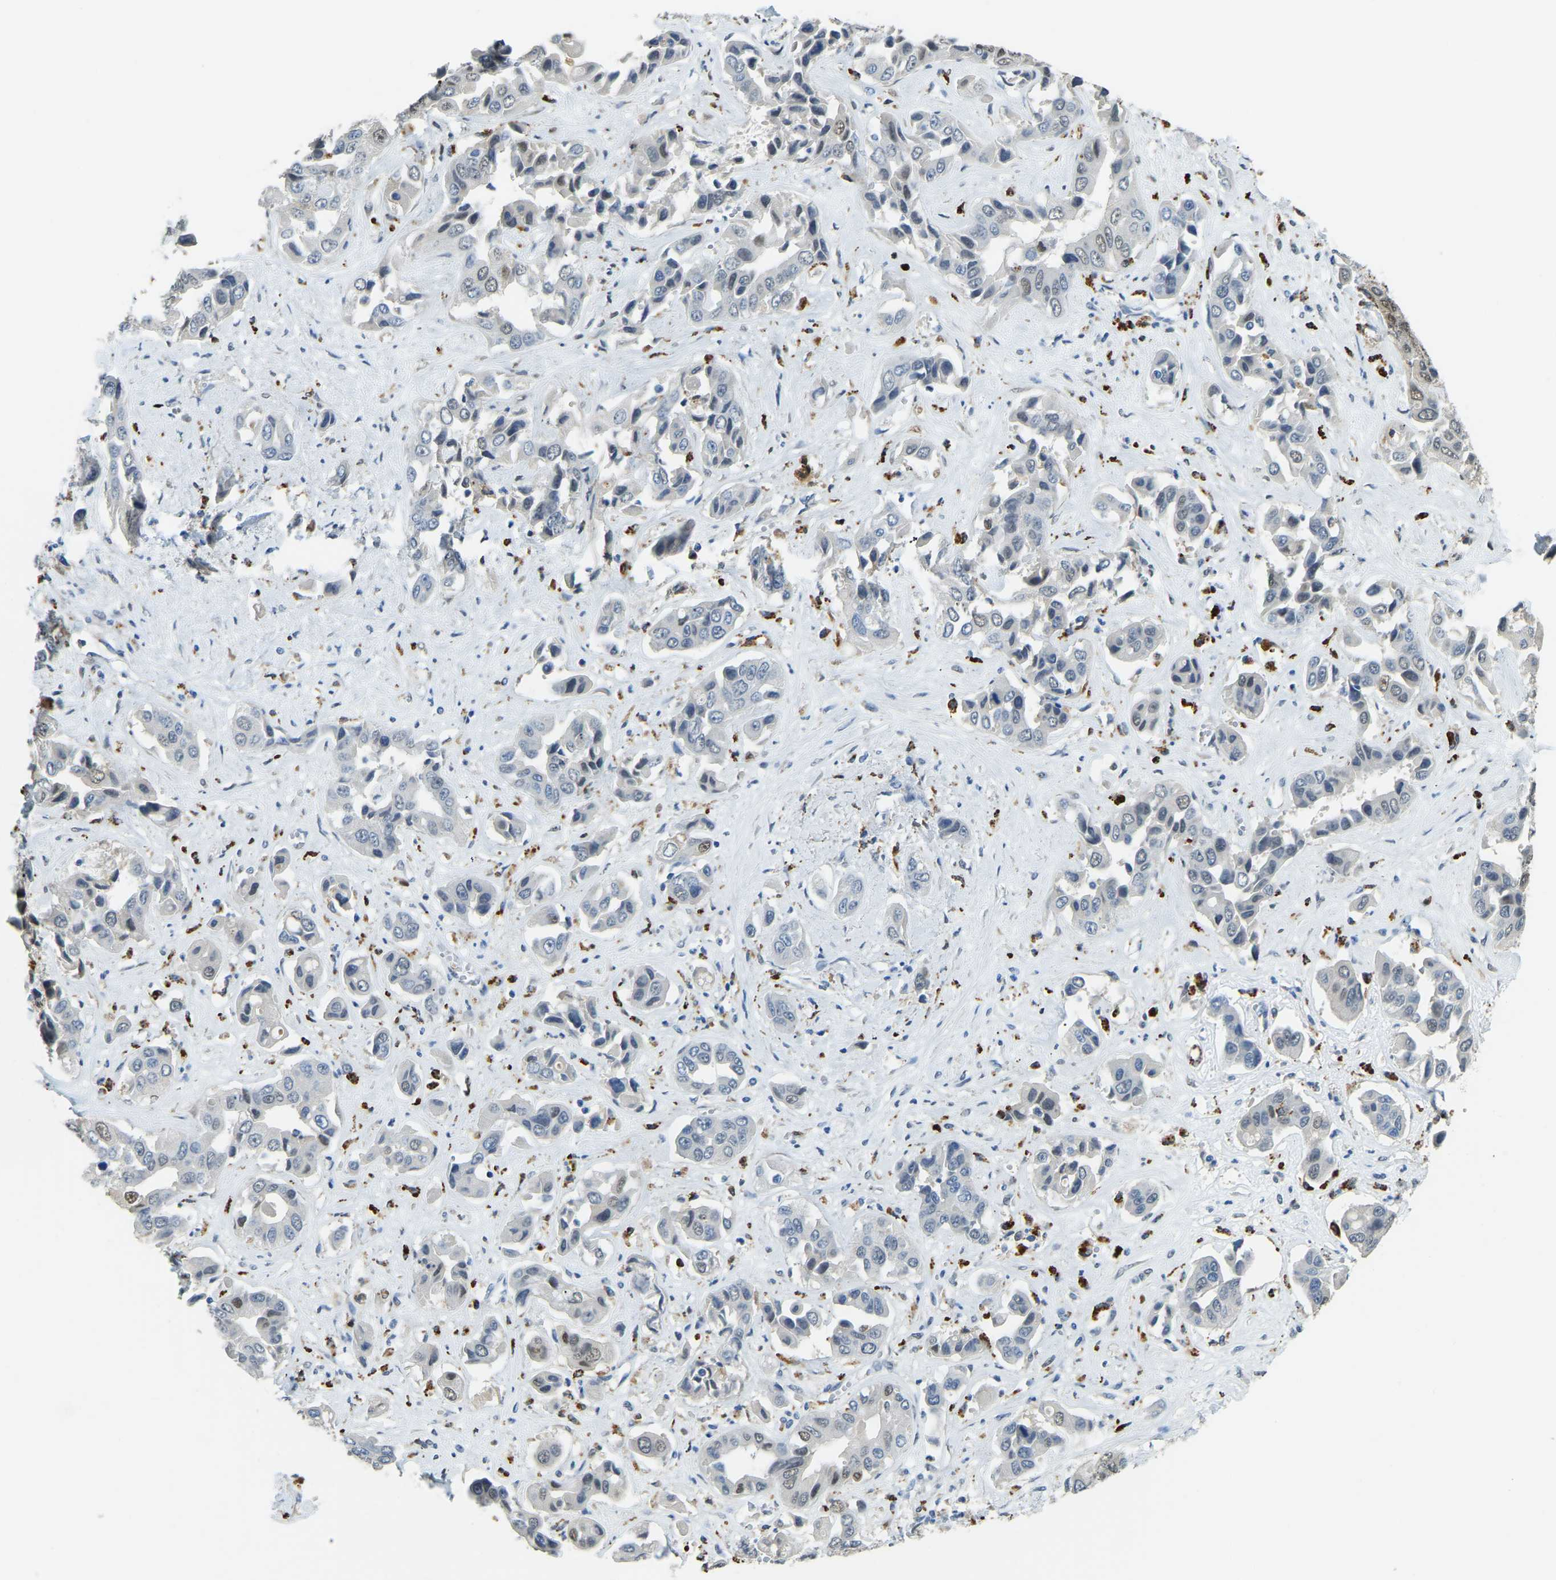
{"staining": {"intensity": "strong", "quantity": "25%-75%", "location": "cytoplasmic/membranous,nuclear"}, "tissue": "liver cancer", "cell_type": "Tumor cells", "image_type": "cancer", "snomed": [{"axis": "morphology", "description": "Cholangiocarcinoma"}, {"axis": "topography", "description": "Liver"}], "caption": "Liver cholangiocarcinoma stained for a protein (brown) demonstrates strong cytoplasmic/membranous and nuclear positive expression in about 25%-75% of tumor cells.", "gene": "NANS", "patient": {"sex": "female", "age": 52}}